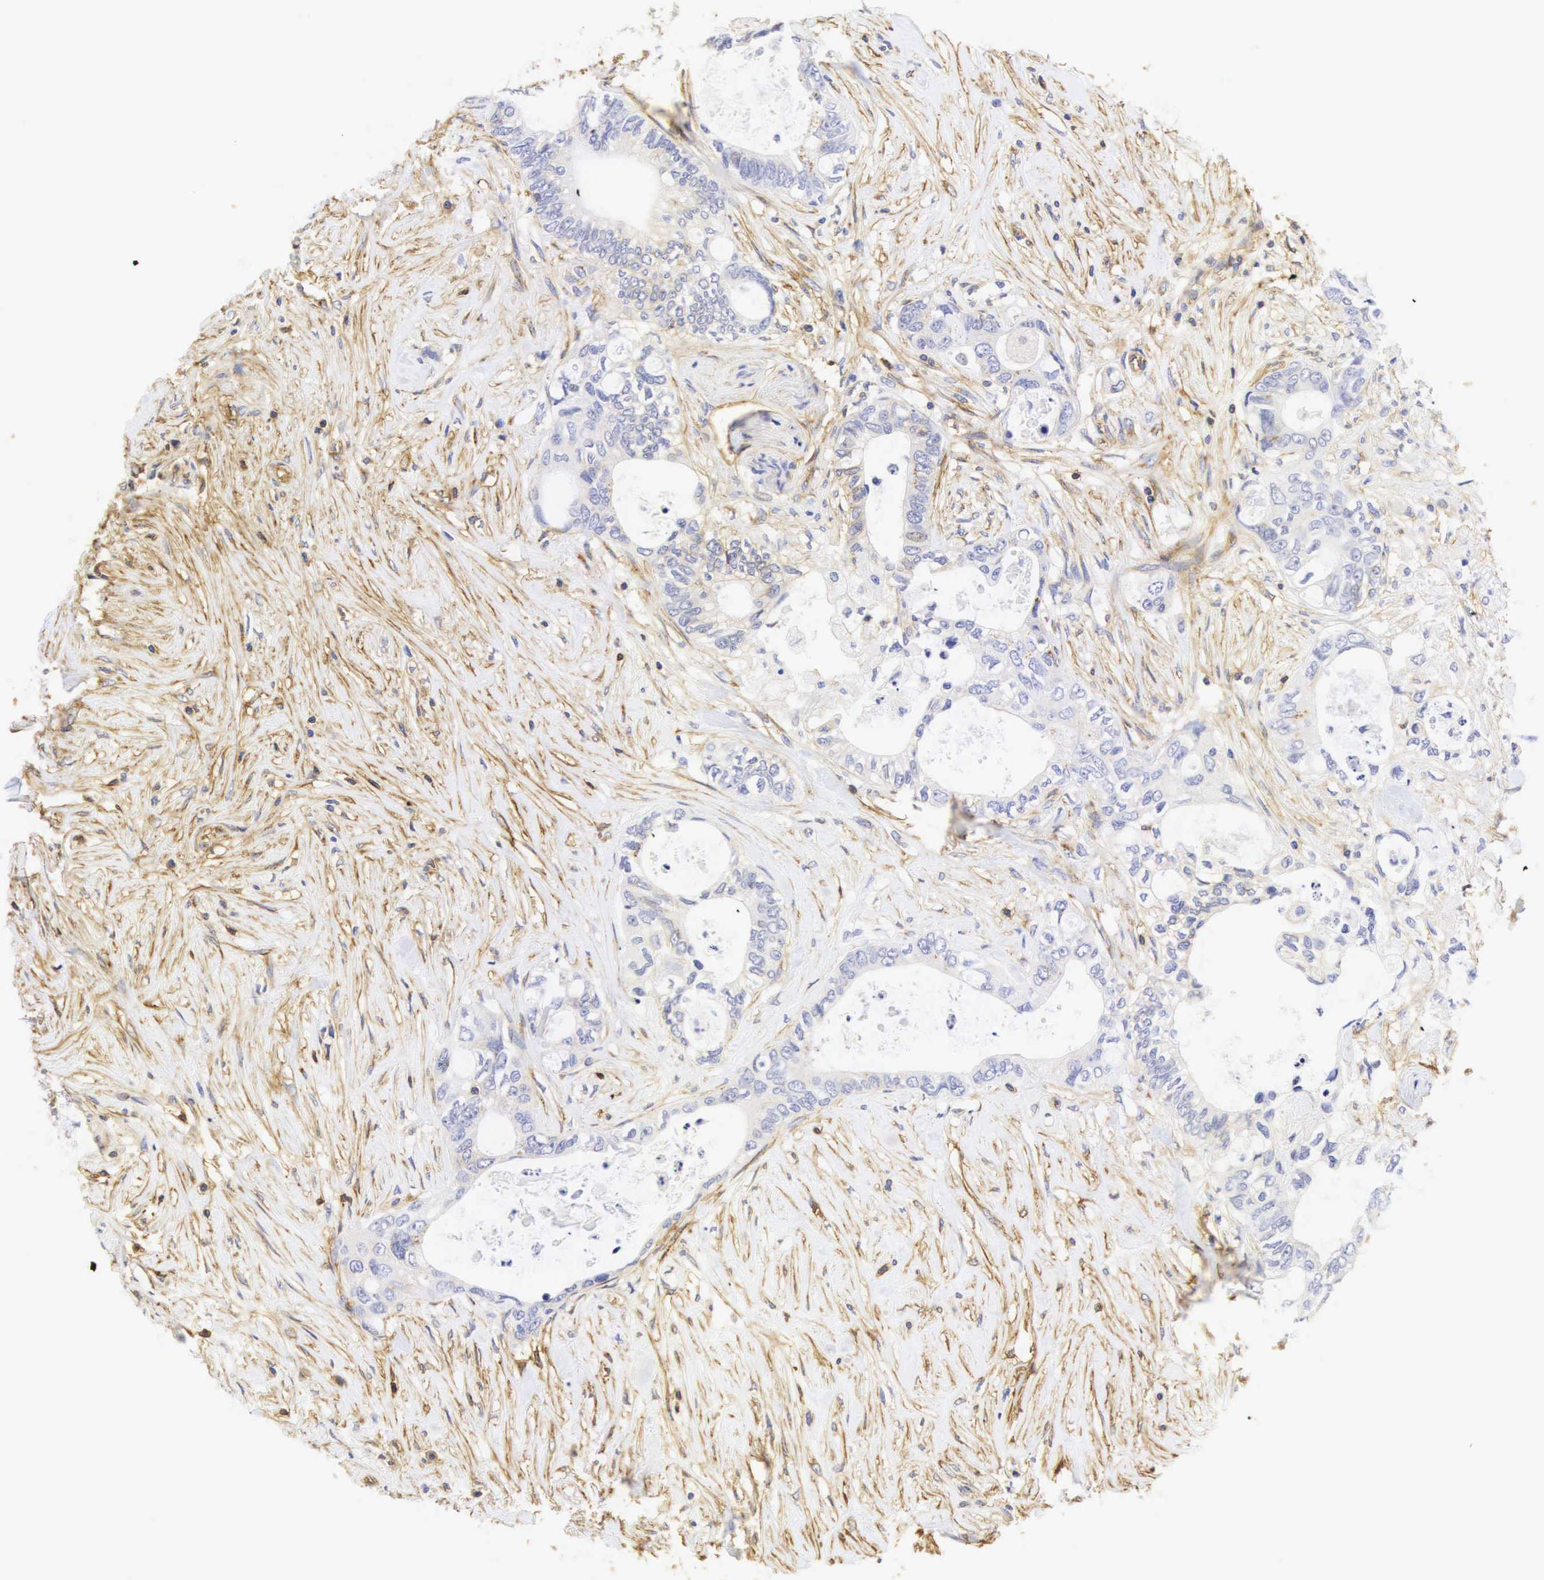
{"staining": {"intensity": "weak", "quantity": "<25%", "location": "cytoplasmic/membranous"}, "tissue": "colorectal cancer", "cell_type": "Tumor cells", "image_type": "cancer", "snomed": [{"axis": "morphology", "description": "Adenocarcinoma, NOS"}, {"axis": "topography", "description": "Rectum"}], "caption": "High power microscopy photomicrograph of an immunohistochemistry histopathology image of colorectal cancer (adenocarcinoma), revealing no significant staining in tumor cells.", "gene": "CD99", "patient": {"sex": "female", "age": 57}}